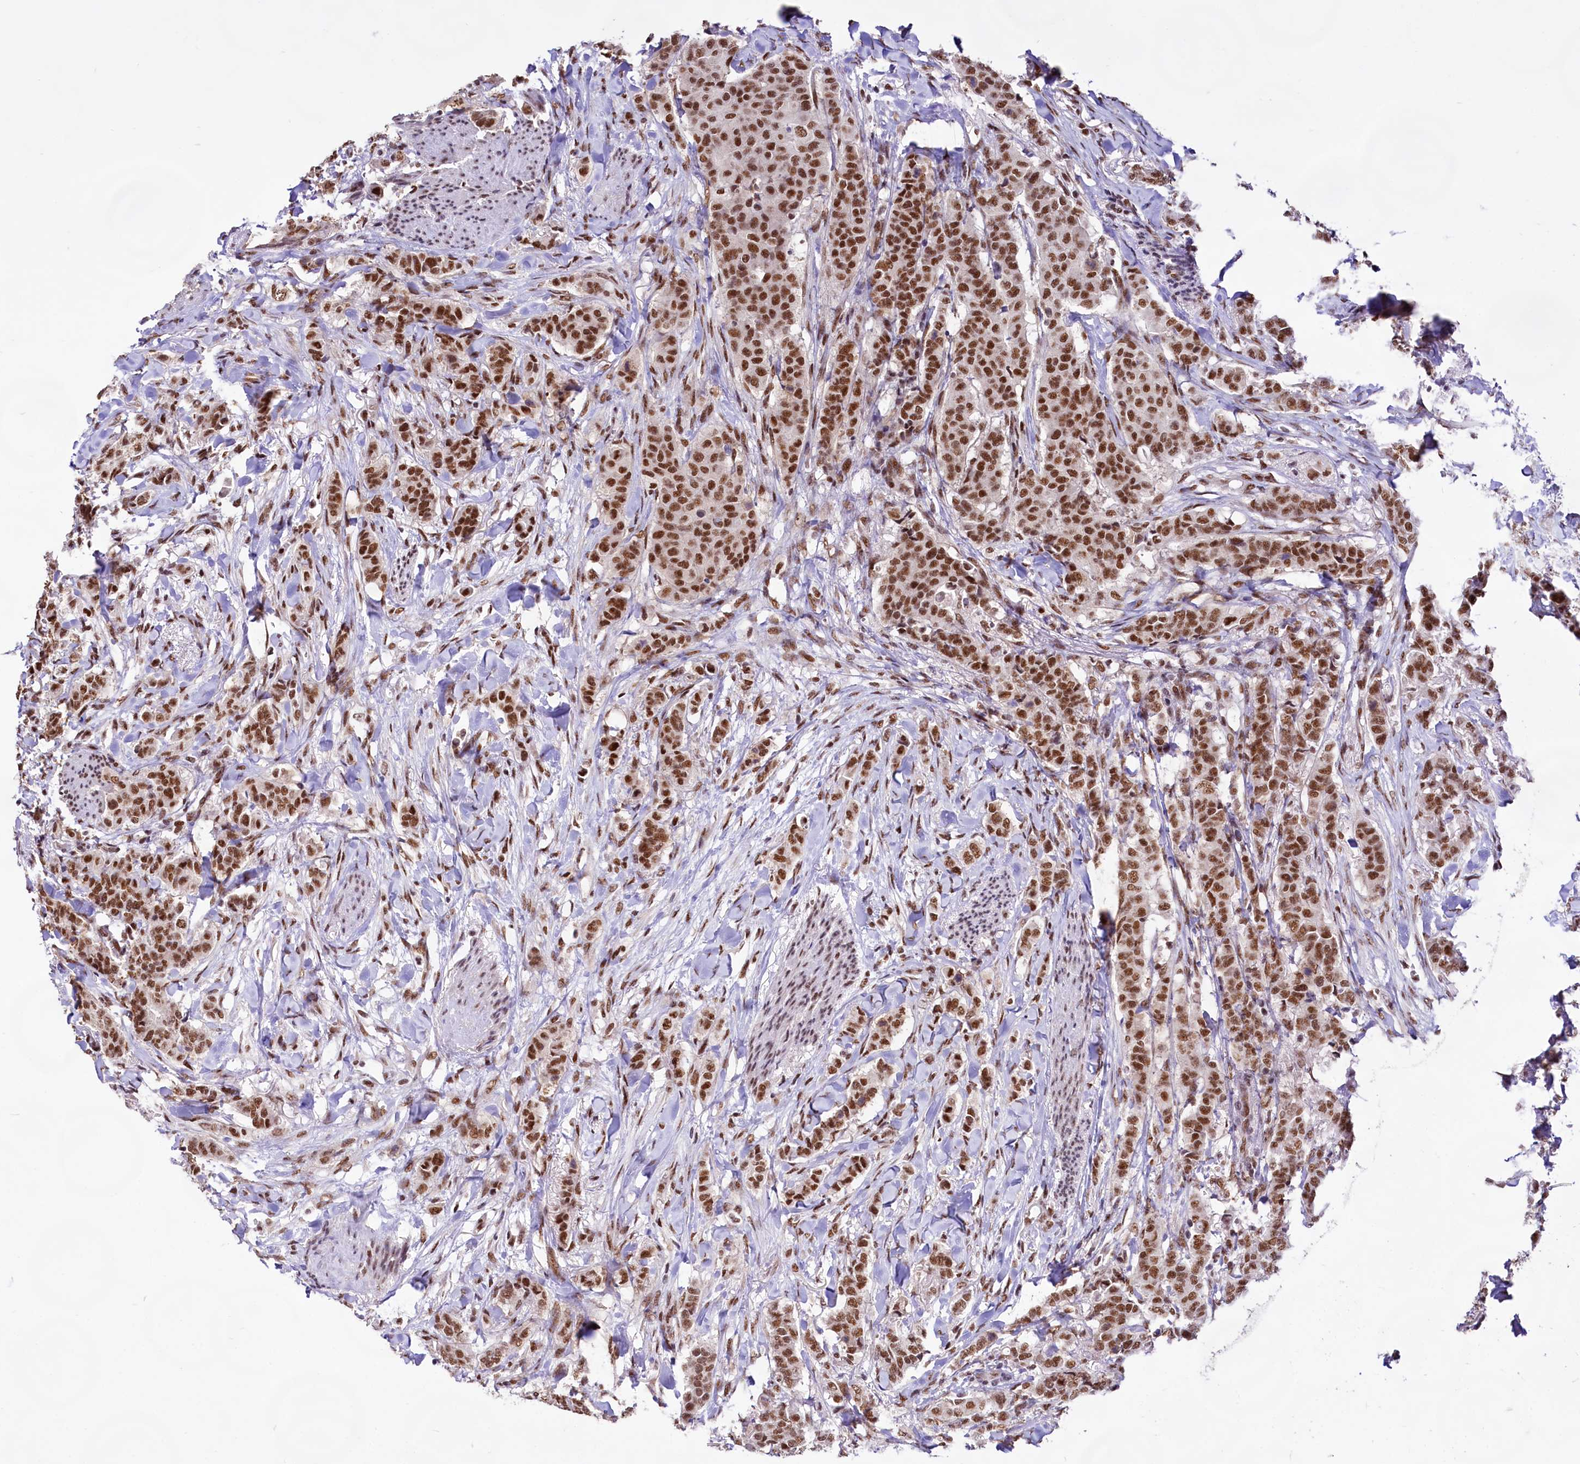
{"staining": {"intensity": "strong", "quantity": ">75%", "location": "nuclear"}, "tissue": "breast cancer", "cell_type": "Tumor cells", "image_type": "cancer", "snomed": [{"axis": "morphology", "description": "Duct carcinoma"}, {"axis": "topography", "description": "Breast"}], "caption": "A micrograph of human breast cancer stained for a protein reveals strong nuclear brown staining in tumor cells.", "gene": "HIRA", "patient": {"sex": "female", "age": 40}}